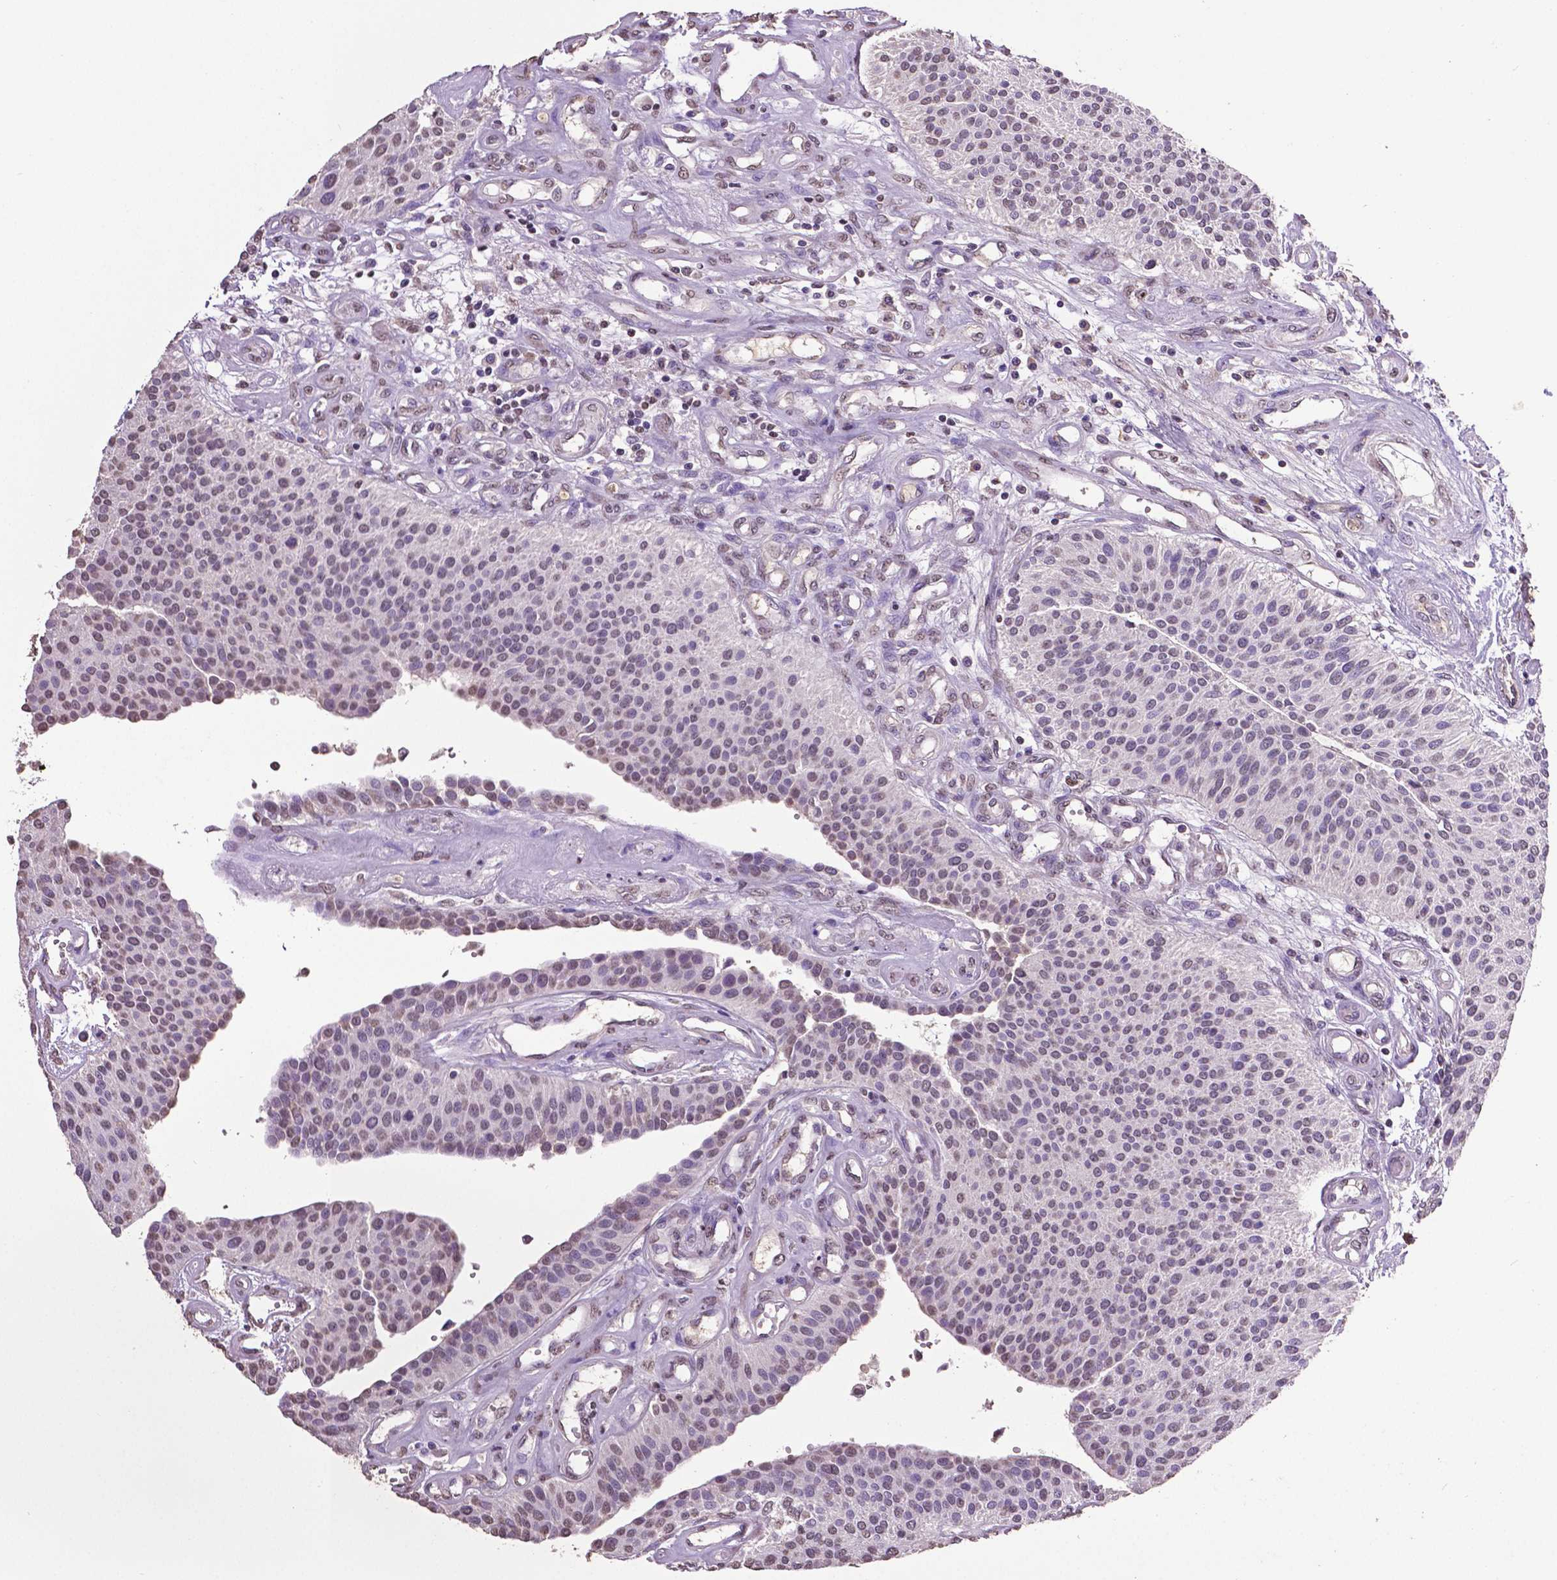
{"staining": {"intensity": "negative", "quantity": "none", "location": "none"}, "tissue": "urothelial cancer", "cell_type": "Tumor cells", "image_type": "cancer", "snomed": [{"axis": "morphology", "description": "Urothelial carcinoma, NOS"}, {"axis": "topography", "description": "Urinary bladder"}], "caption": "This is a photomicrograph of immunohistochemistry (IHC) staining of urothelial cancer, which shows no expression in tumor cells.", "gene": "RUNX3", "patient": {"sex": "male", "age": 55}}